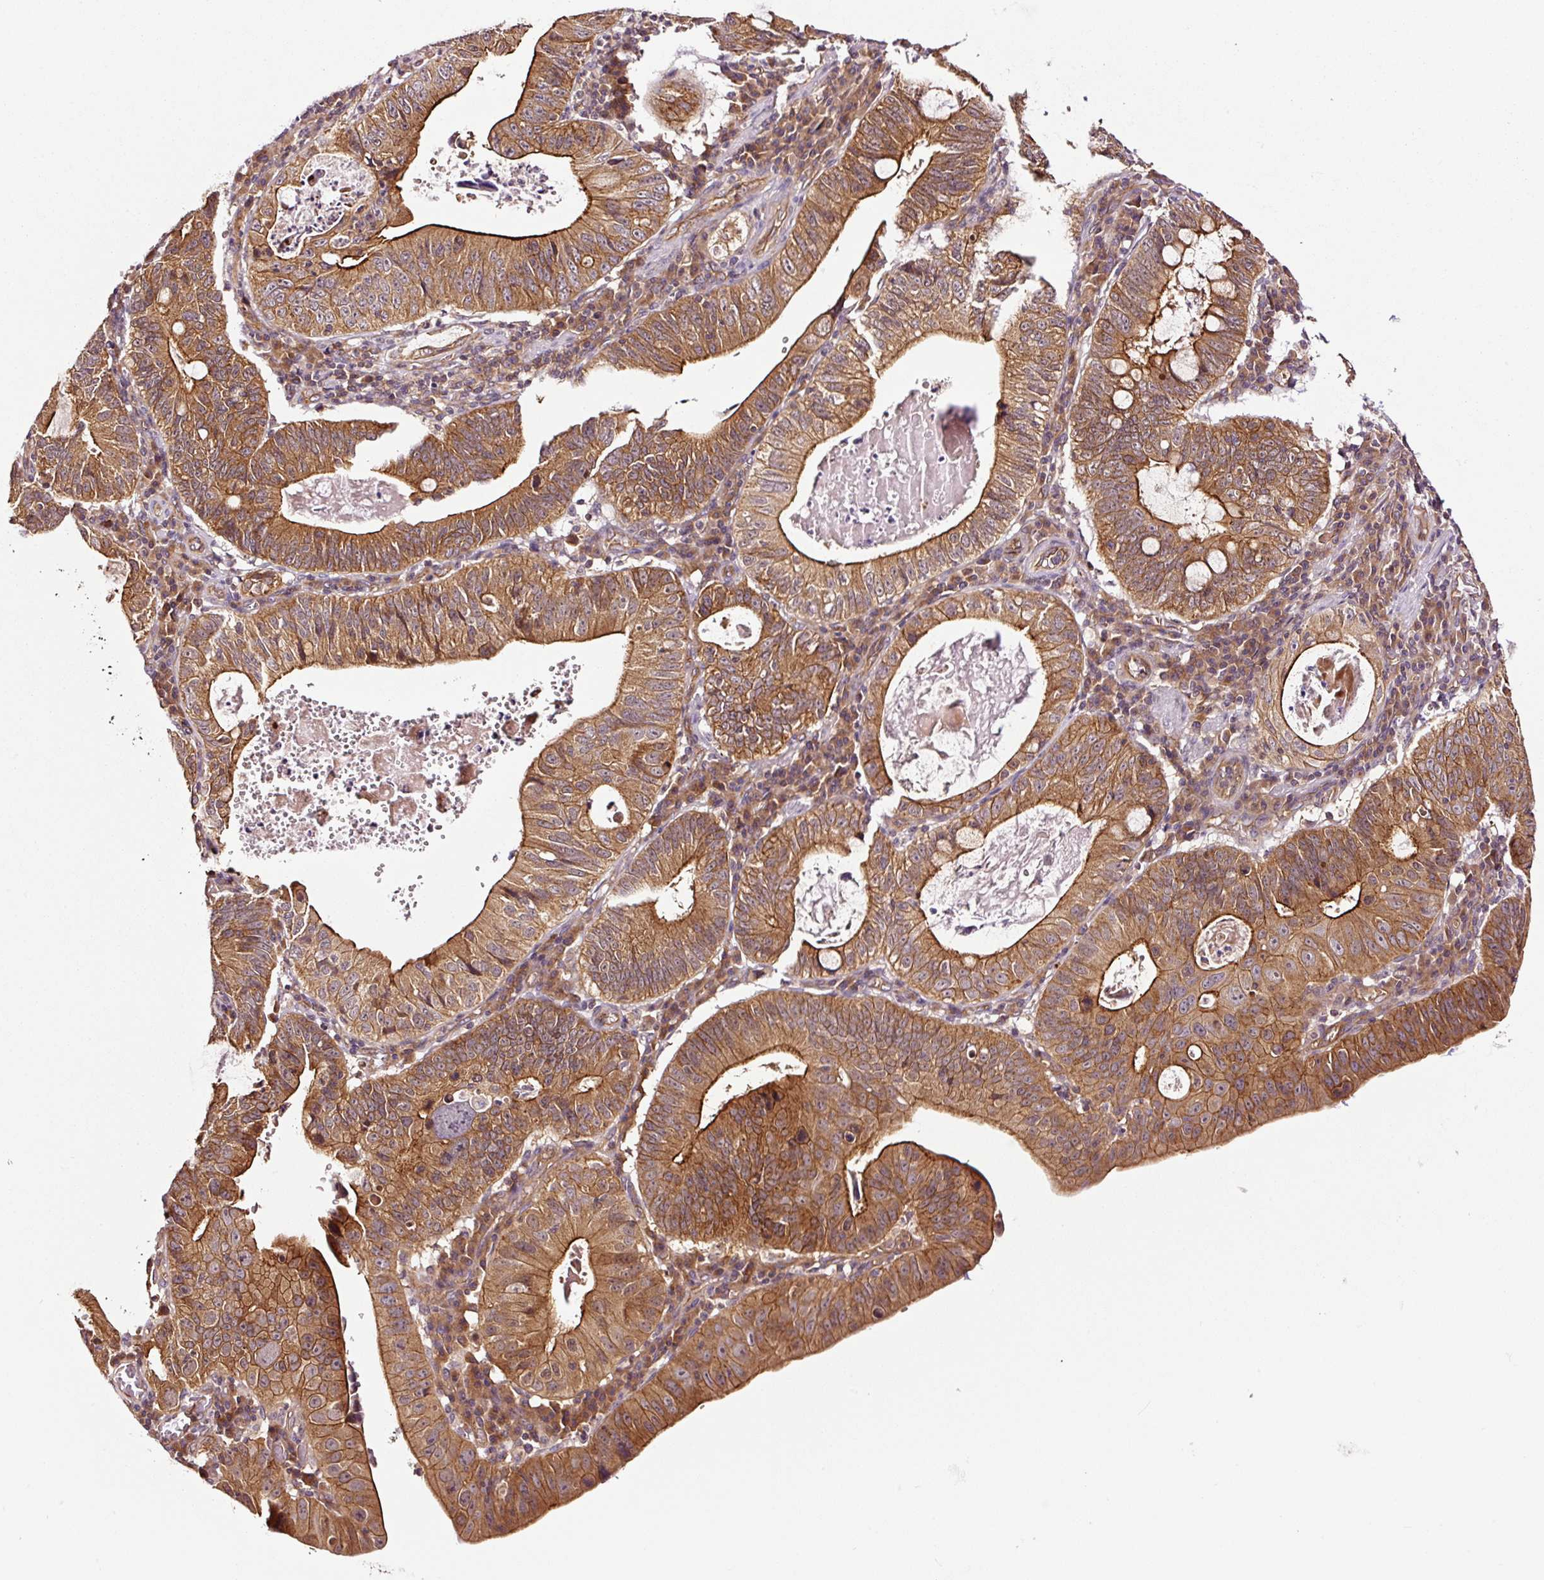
{"staining": {"intensity": "strong", "quantity": ">75%", "location": "cytoplasmic/membranous"}, "tissue": "stomach cancer", "cell_type": "Tumor cells", "image_type": "cancer", "snomed": [{"axis": "morphology", "description": "Adenocarcinoma, NOS"}, {"axis": "topography", "description": "Stomach"}], "caption": "Stomach cancer stained with a protein marker demonstrates strong staining in tumor cells.", "gene": "METAP1", "patient": {"sex": "male", "age": 59}}